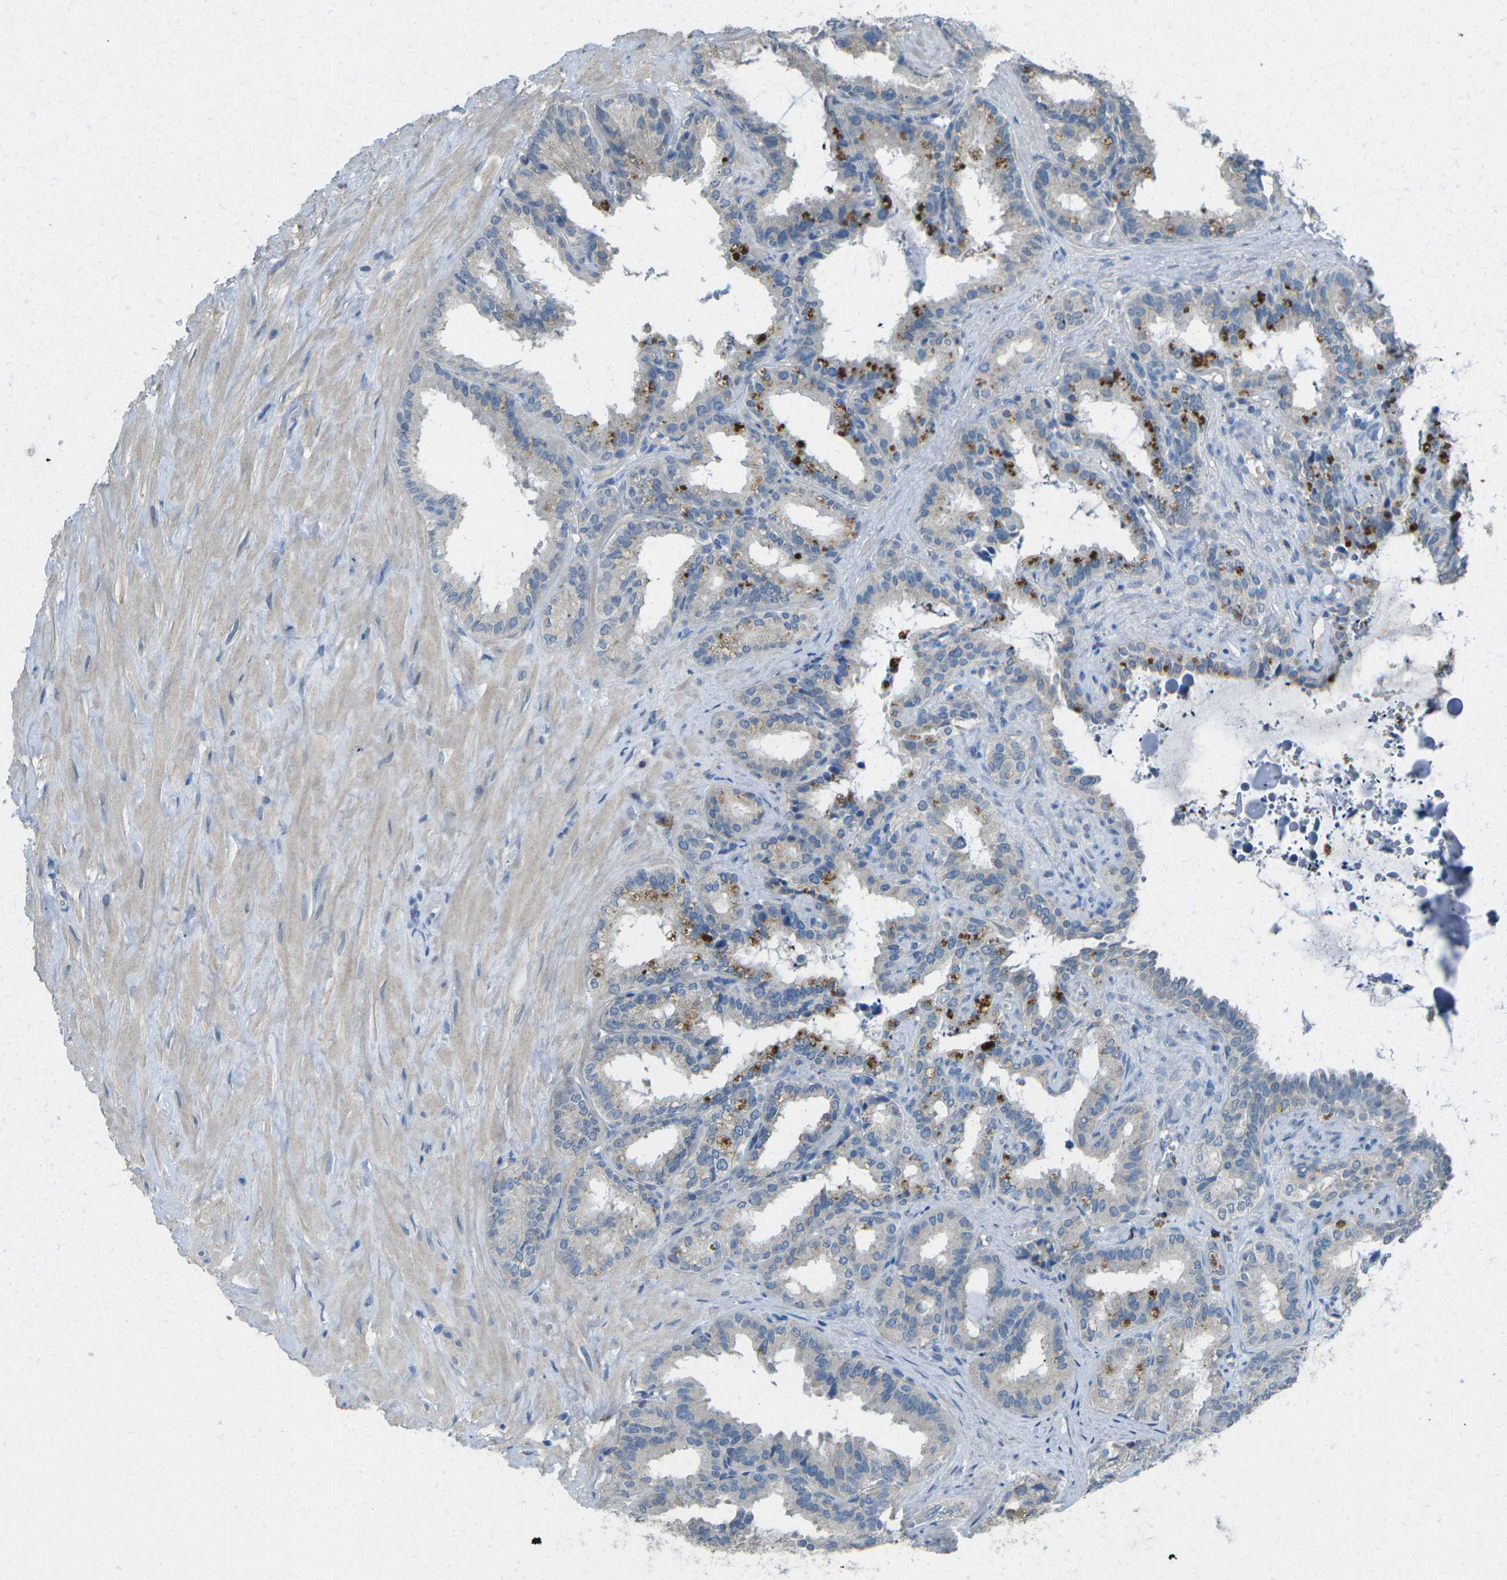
{"staining": {"intensity": "strong", "quantity": "<25%", "location": "cytoplasmic/membranous"}, "tissue": "seminal vesicle", "cell_type": "Glandular cells", "image_type": "normal", "snomed": [{"axis": "morphology", "description": "Normal tissue, NOS"}, {"axis": "topography", "description": "Seminal veicle"}], "caption": "Brown immunohistochemical staining in unremarkable human seminal vesicle exhibits strong cytoplasmic/membranous staining in about <25% of glandular cells. (Brightfield microscopy of DAB IHC at high magnification).", "gene": "CD19", "patient": {"sex": "male", "age": 64}}